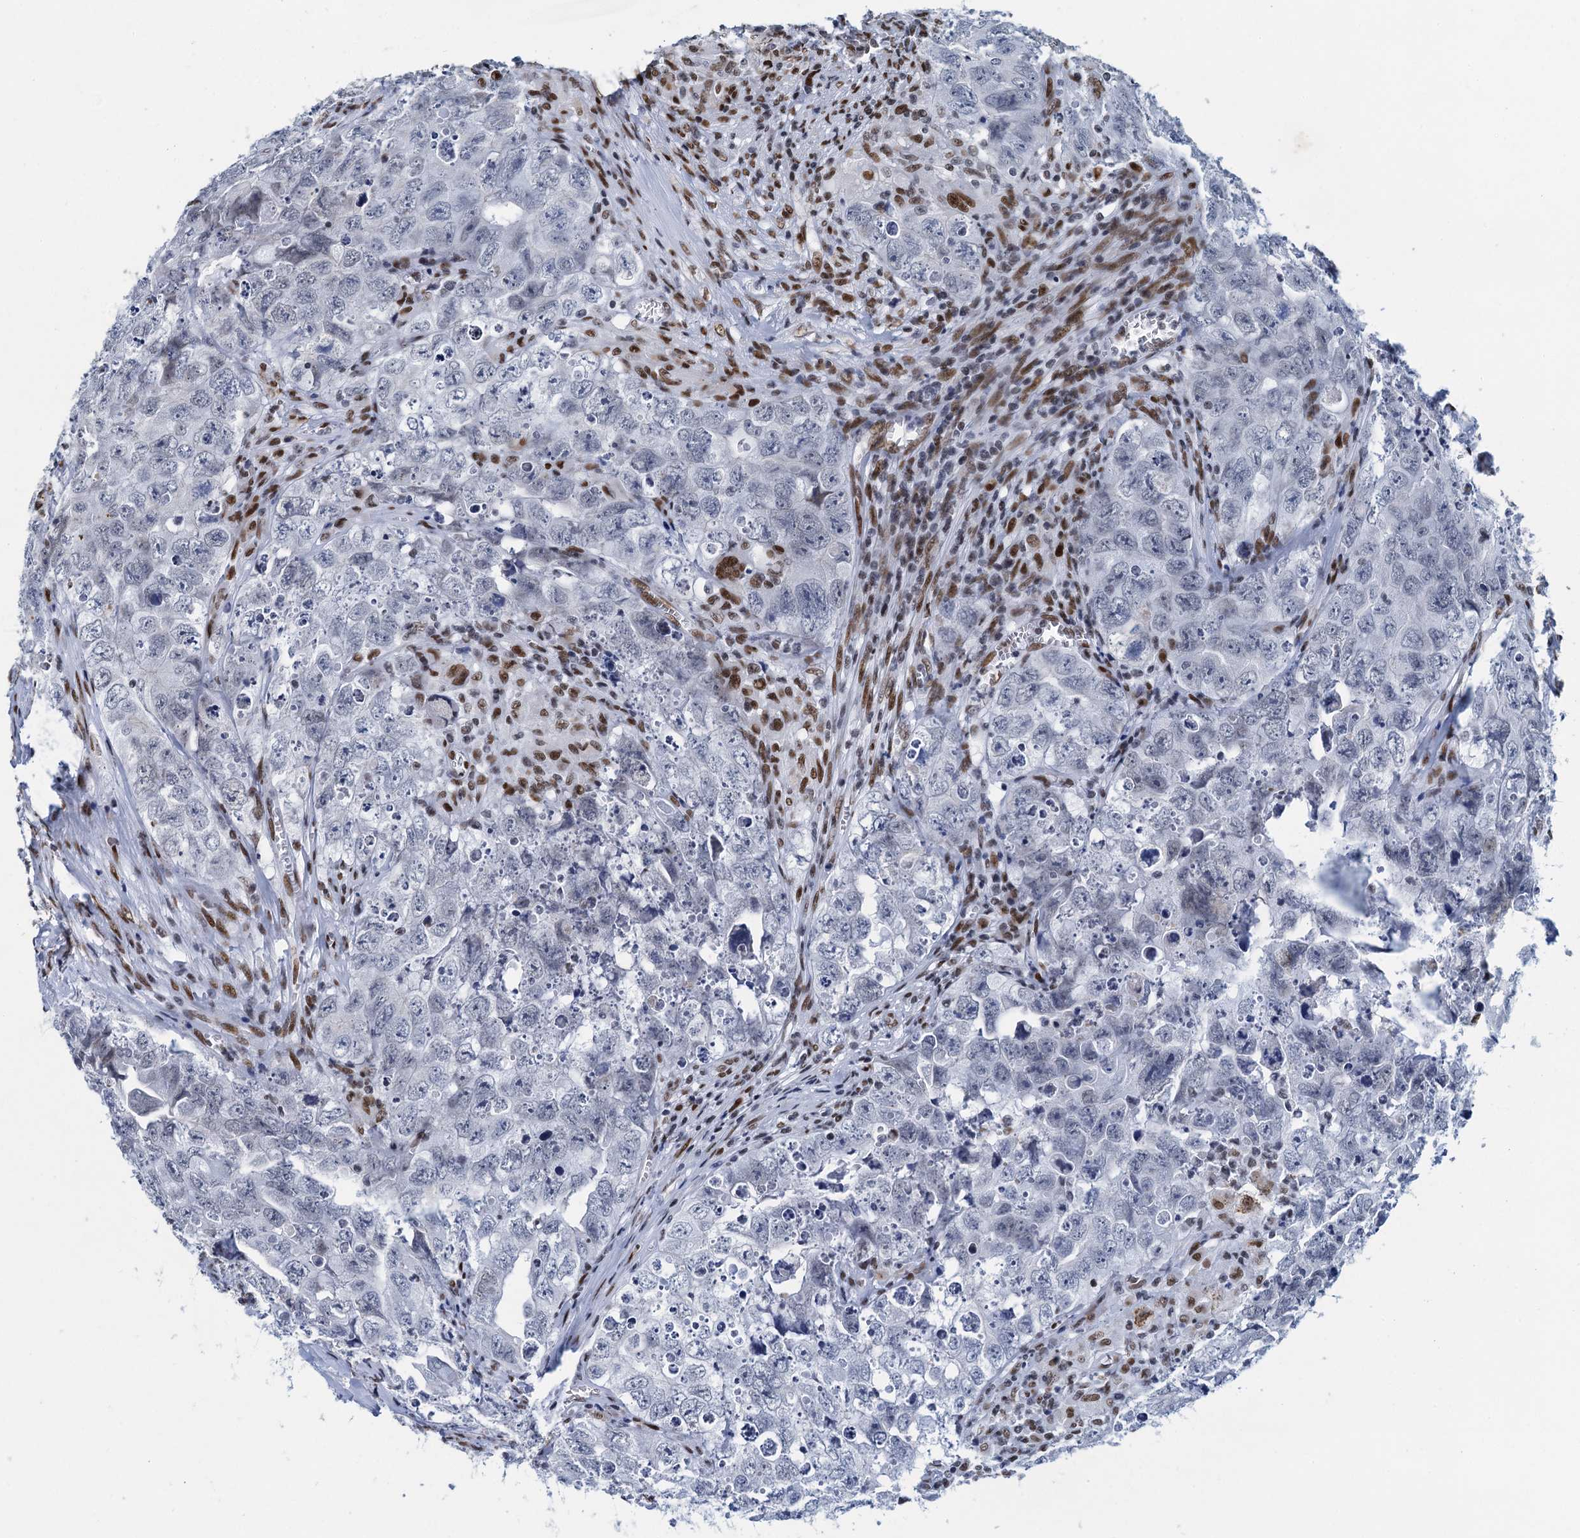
{"staining": {"intensity": "negative", "quantity": "none", "location": "none"}, "tissue": "testis cancer", "cell_type": "Tumor cells", "image_type": "cancer", "snomed": [{"axis": "morphology", "description": "Seminoma, NOS"}, {"axis": "morphology", "description": "Carcinoma, Embryonal, NOS"}, {"axis": "topography", "description": "Testis"}], "caption": "This is an immunohistochemistry photomicrograph of human testis cancer (seminoma). There is no positivity in tumor cells.", "gene": "HNRNPUL2", "patient": {"sex": "male", "age": 43}}